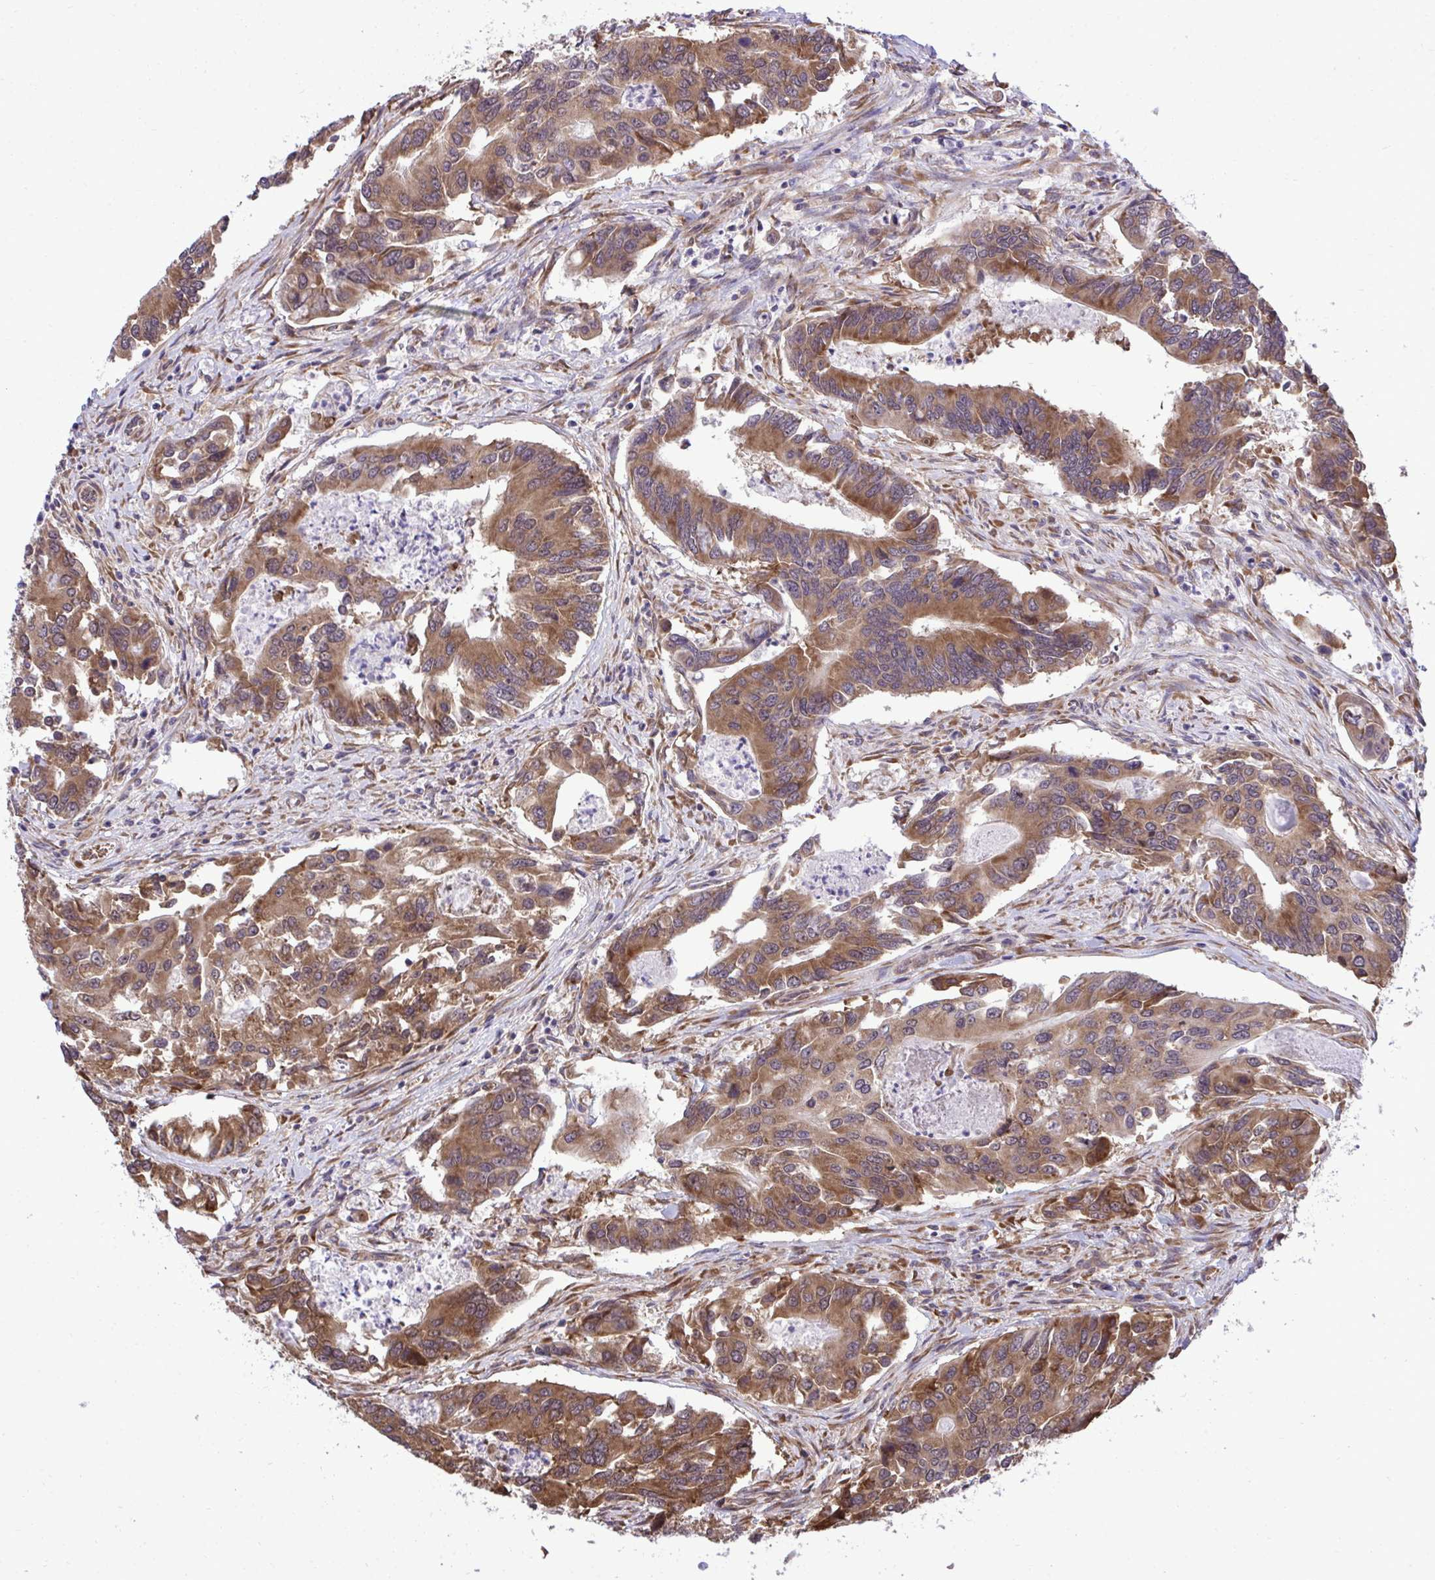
{"staining": {"intensity": "moderate", "quantity": ">75%", "location": "cytoplasmic/membranous"}, "tissue": "colorectal cancer", "cell_type": "Tumor cells", "image_type": "cancer", "snomed": [{"axis": "morphology", "description": "Adenocarcinoma, NOS"}, {"axis": "topography", "description": "Colon"}], "caption": "A medium amount of moderate cytoplasmic/membranous staining is seen in approximately >75% of tumor cells in adenocarcinoma (colorectal) tissue.", "gene": "RPS15", "patient": {"sex": "female", "age": 67}}